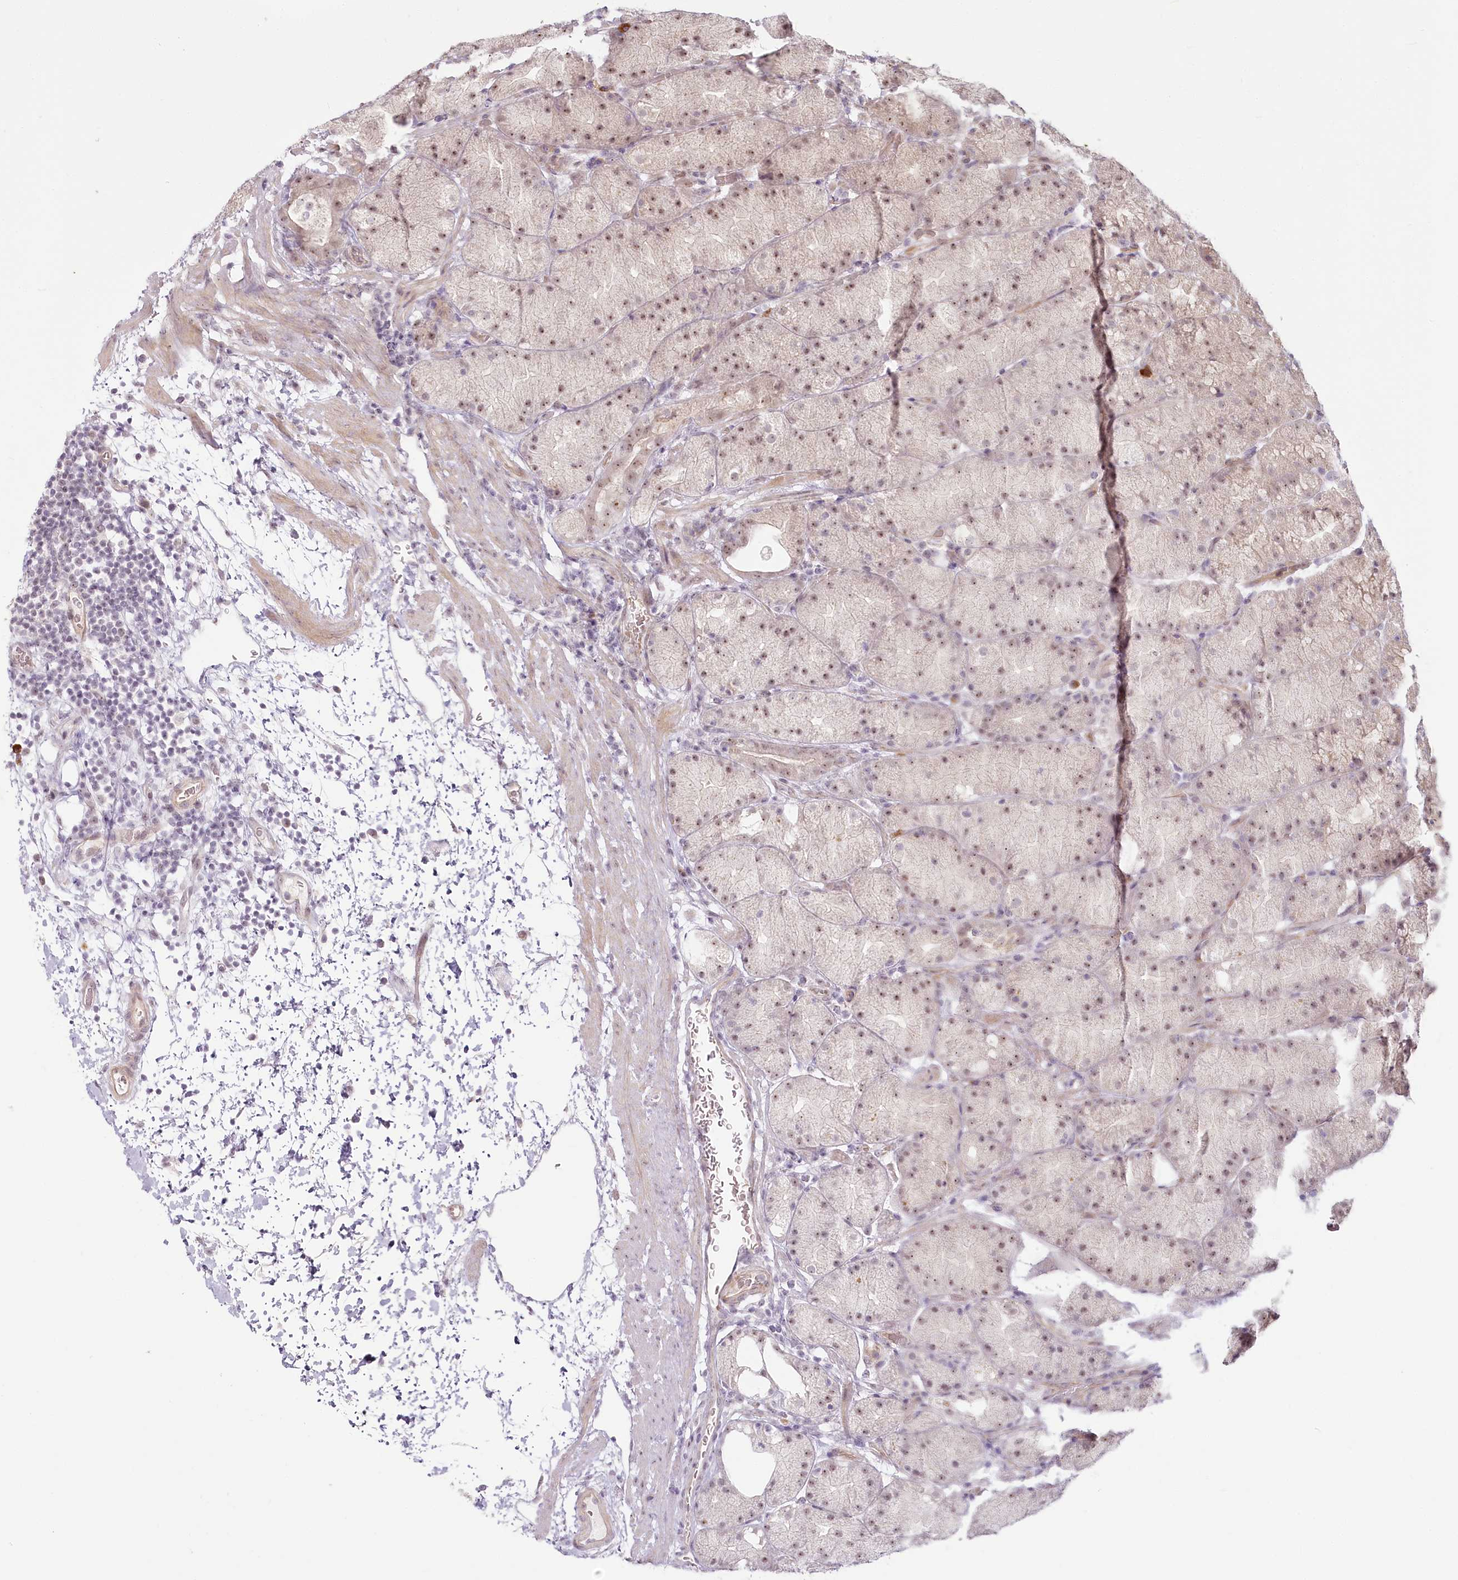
{"staining": {"intensity": "moderate", "quantity": ">75%", "location": "nuclear"}, "tissue": "stomach", "cell_type": "Glandular cells", "image_type": "normal", "snomed": [{"axis": "morphology", "description": "Normal tissue, NOS"}, {"axis": "topography", "description": "Stomach, upper"}, {"axis": "topography", "description": "Stomach"}], "caption": "An immunohistochemistry histopathology image of unremarkable tissue is shown. Protein staining in brown highlights moderate nuclear positivity in stomach within glandular cells.", "gene": "EXOSC7", "patient": {"sex": "male", "age": 48}}